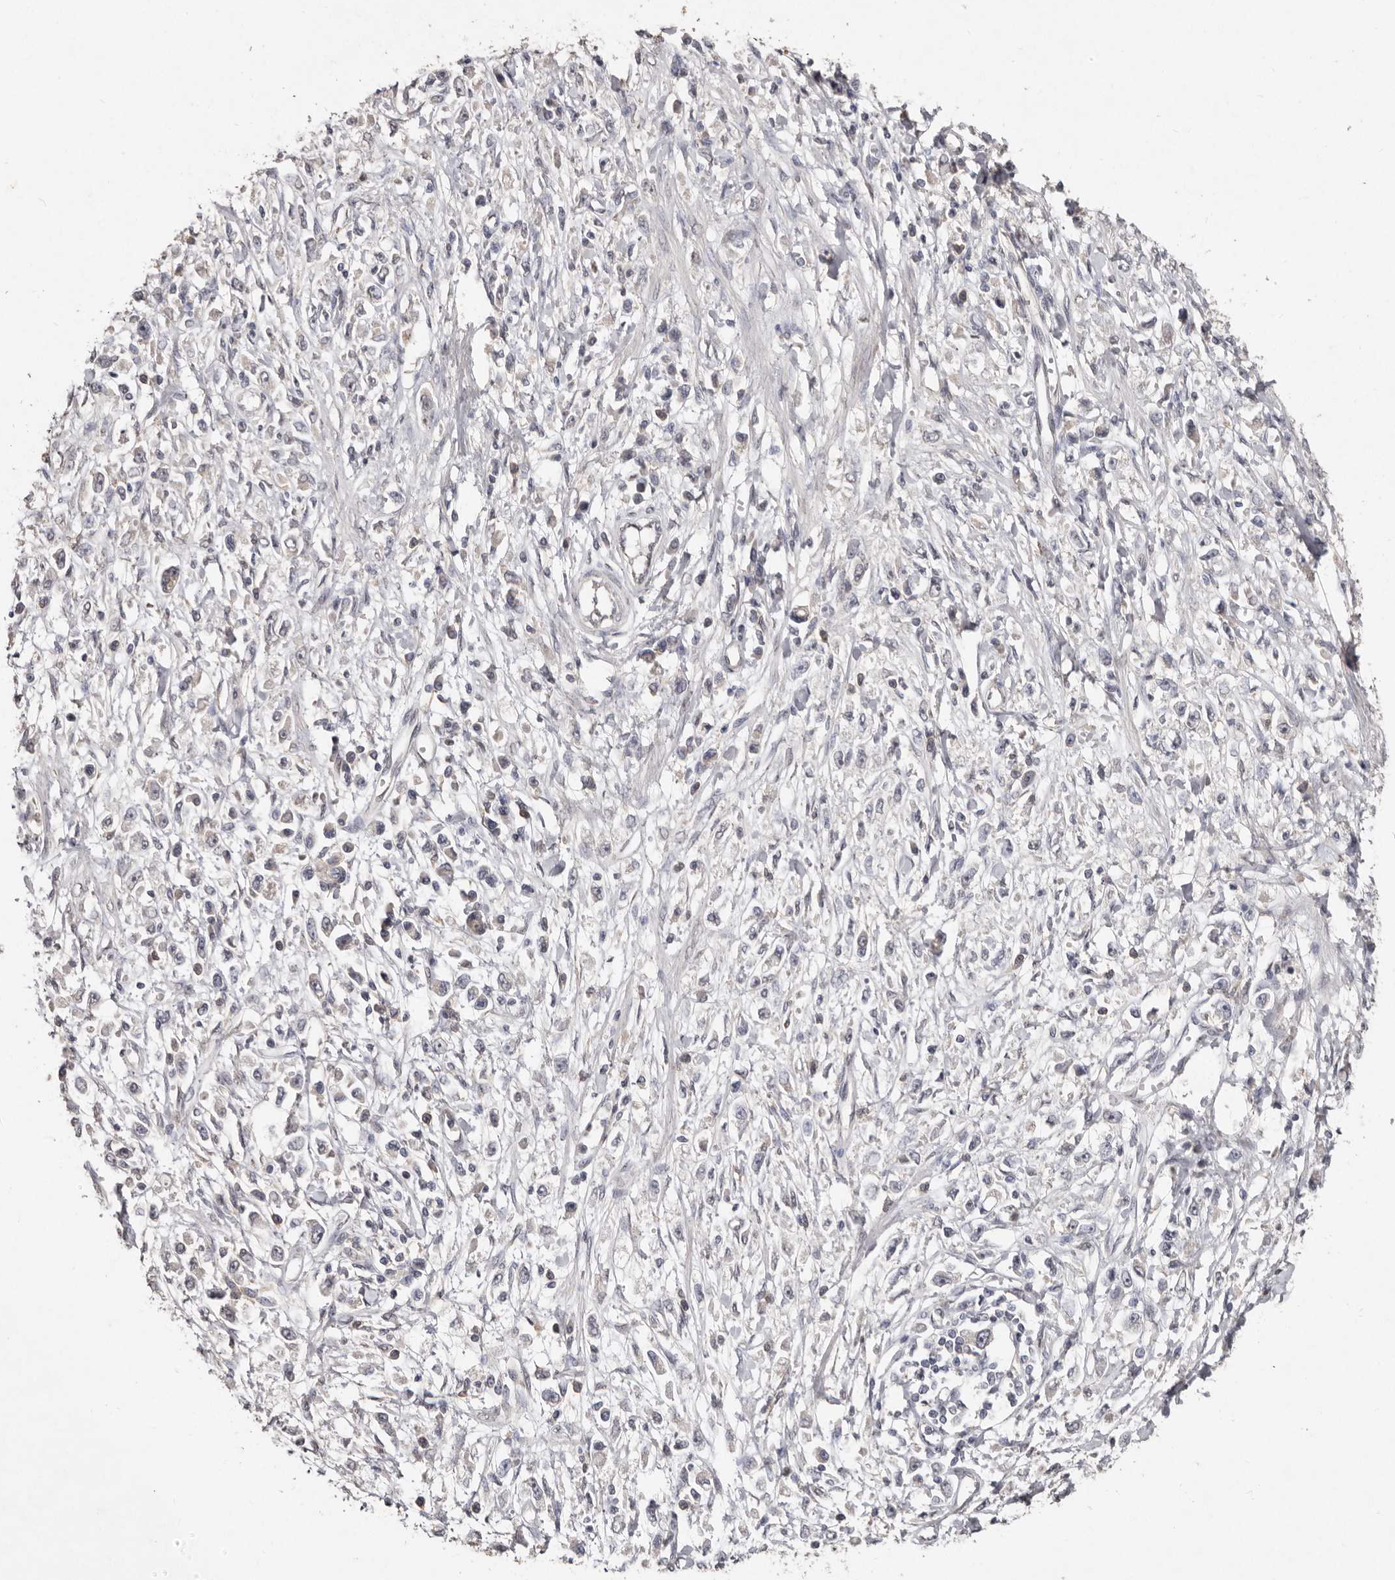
{"staining": {"intensity": "negative", "quantity": "none", "location": "none"}, "tissue": "stomach cancer", "cell_type": "Tumor cells", "image_type": "cancer", "snomed": [{"axis": "morphology", "description": "Adenocarcinoma, NOS"}, {"axis": "topography", "description": "Stomach"}], "caption": "IHC image of neoplastic tissue: human stomach cancer stained with DAB (3,3'-diaminobenzidine) exhibits no significant protein positivity in tumor cells.", "gene": "SULT1E1", "patient": {"sex": "female", "age": 59}}